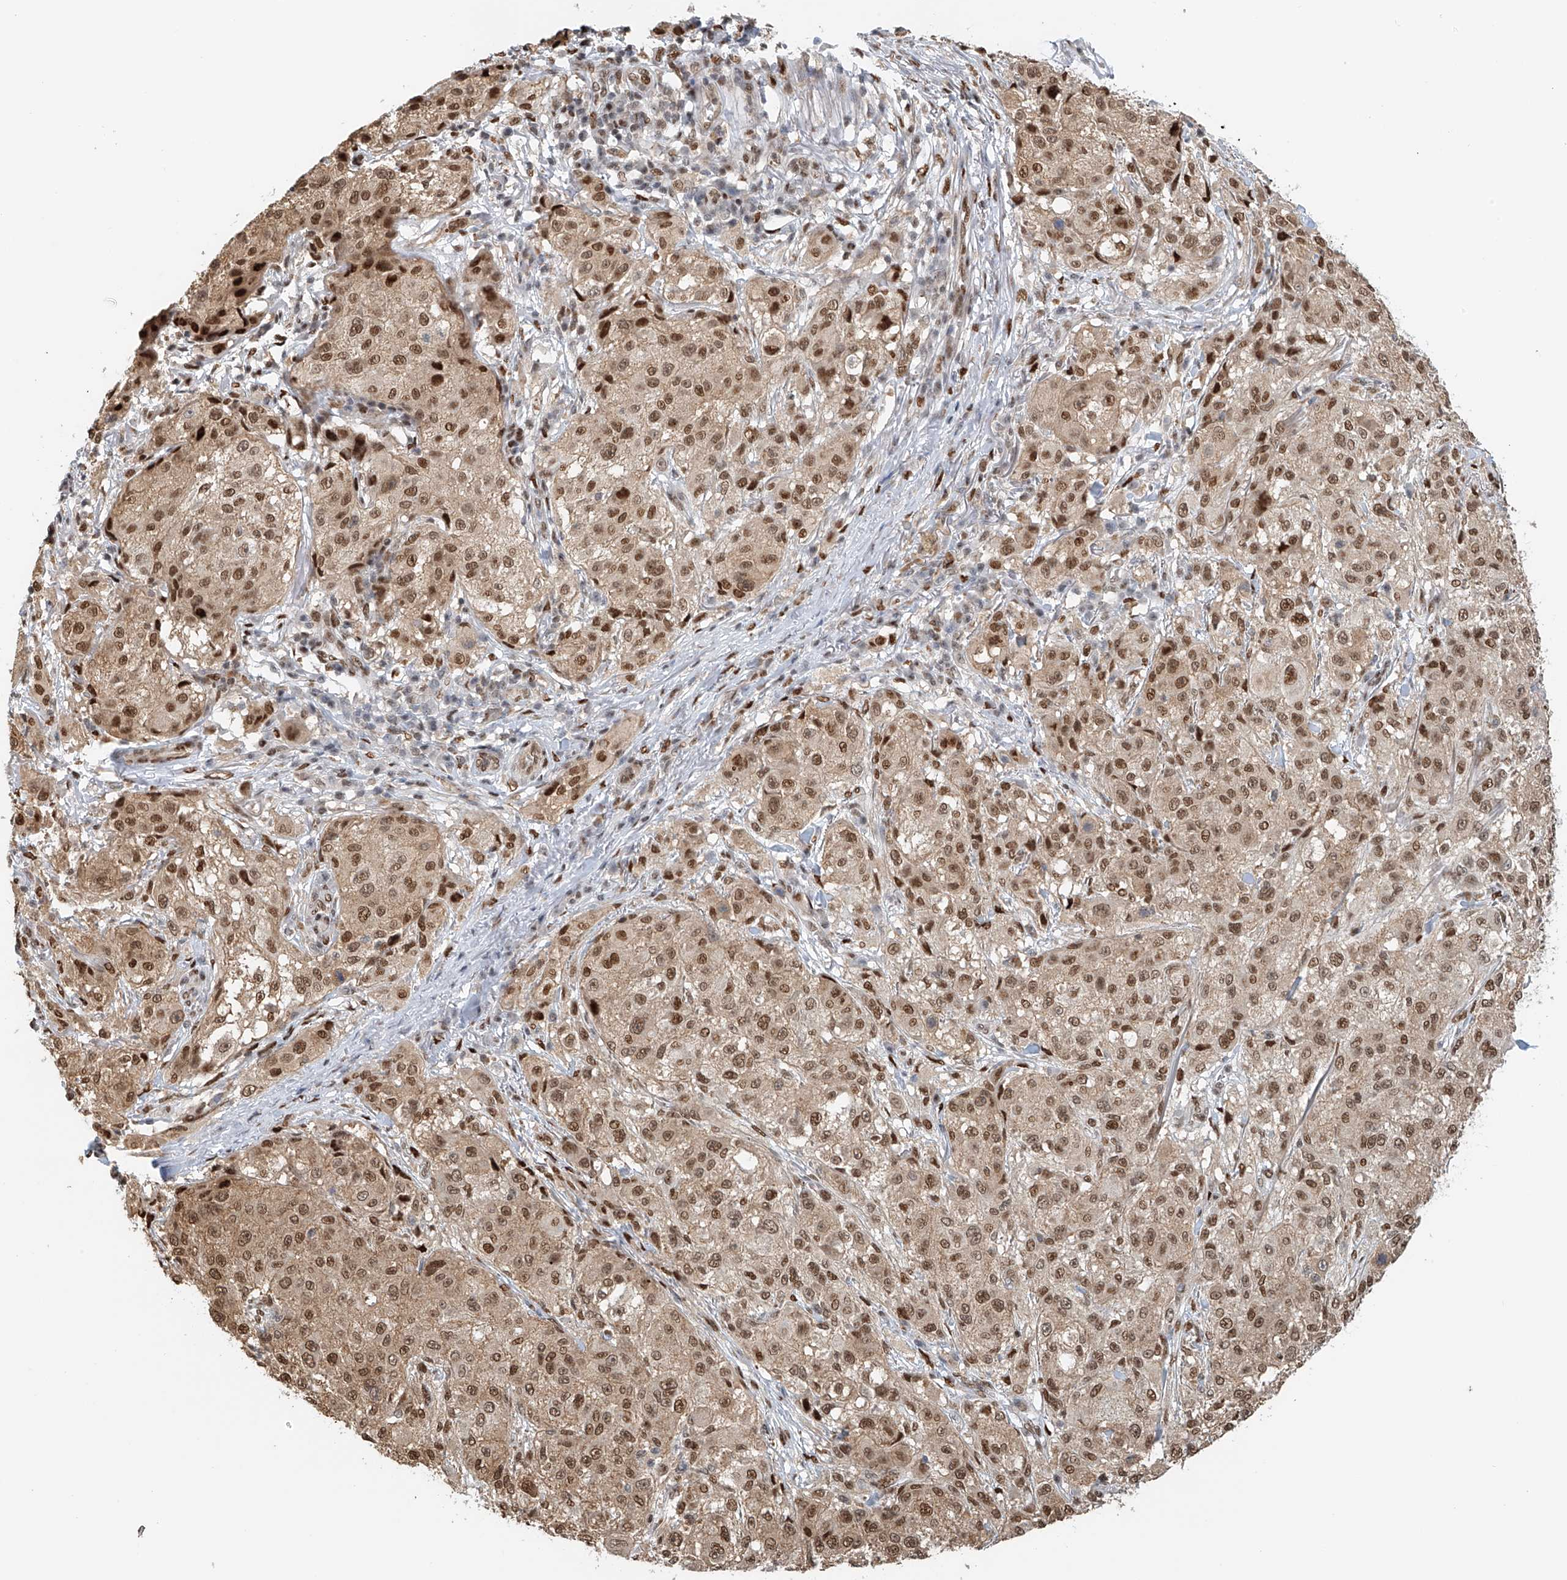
{"staining": {"intensity": "moderate", "quantity": ">75%", "location": "nuclear"}, "tissue": "melanoma", "cell_type": "Tumor cells", "image_type": "cancer", "snomed": [{"axis": "morphology", "description": "Necrosis, NOS"}, {"axis": "morphology", "description": "Malignant melanoma, NOS"}, {"axis": "topography", "description": "Skin"}], "caption": "Human melanoma stained with a brown dye reveals moderate nuclear positive staining in about >75% of tumor cells.", "gene": "ZNF514", "patient": {"sex": "female", "age": 87}}